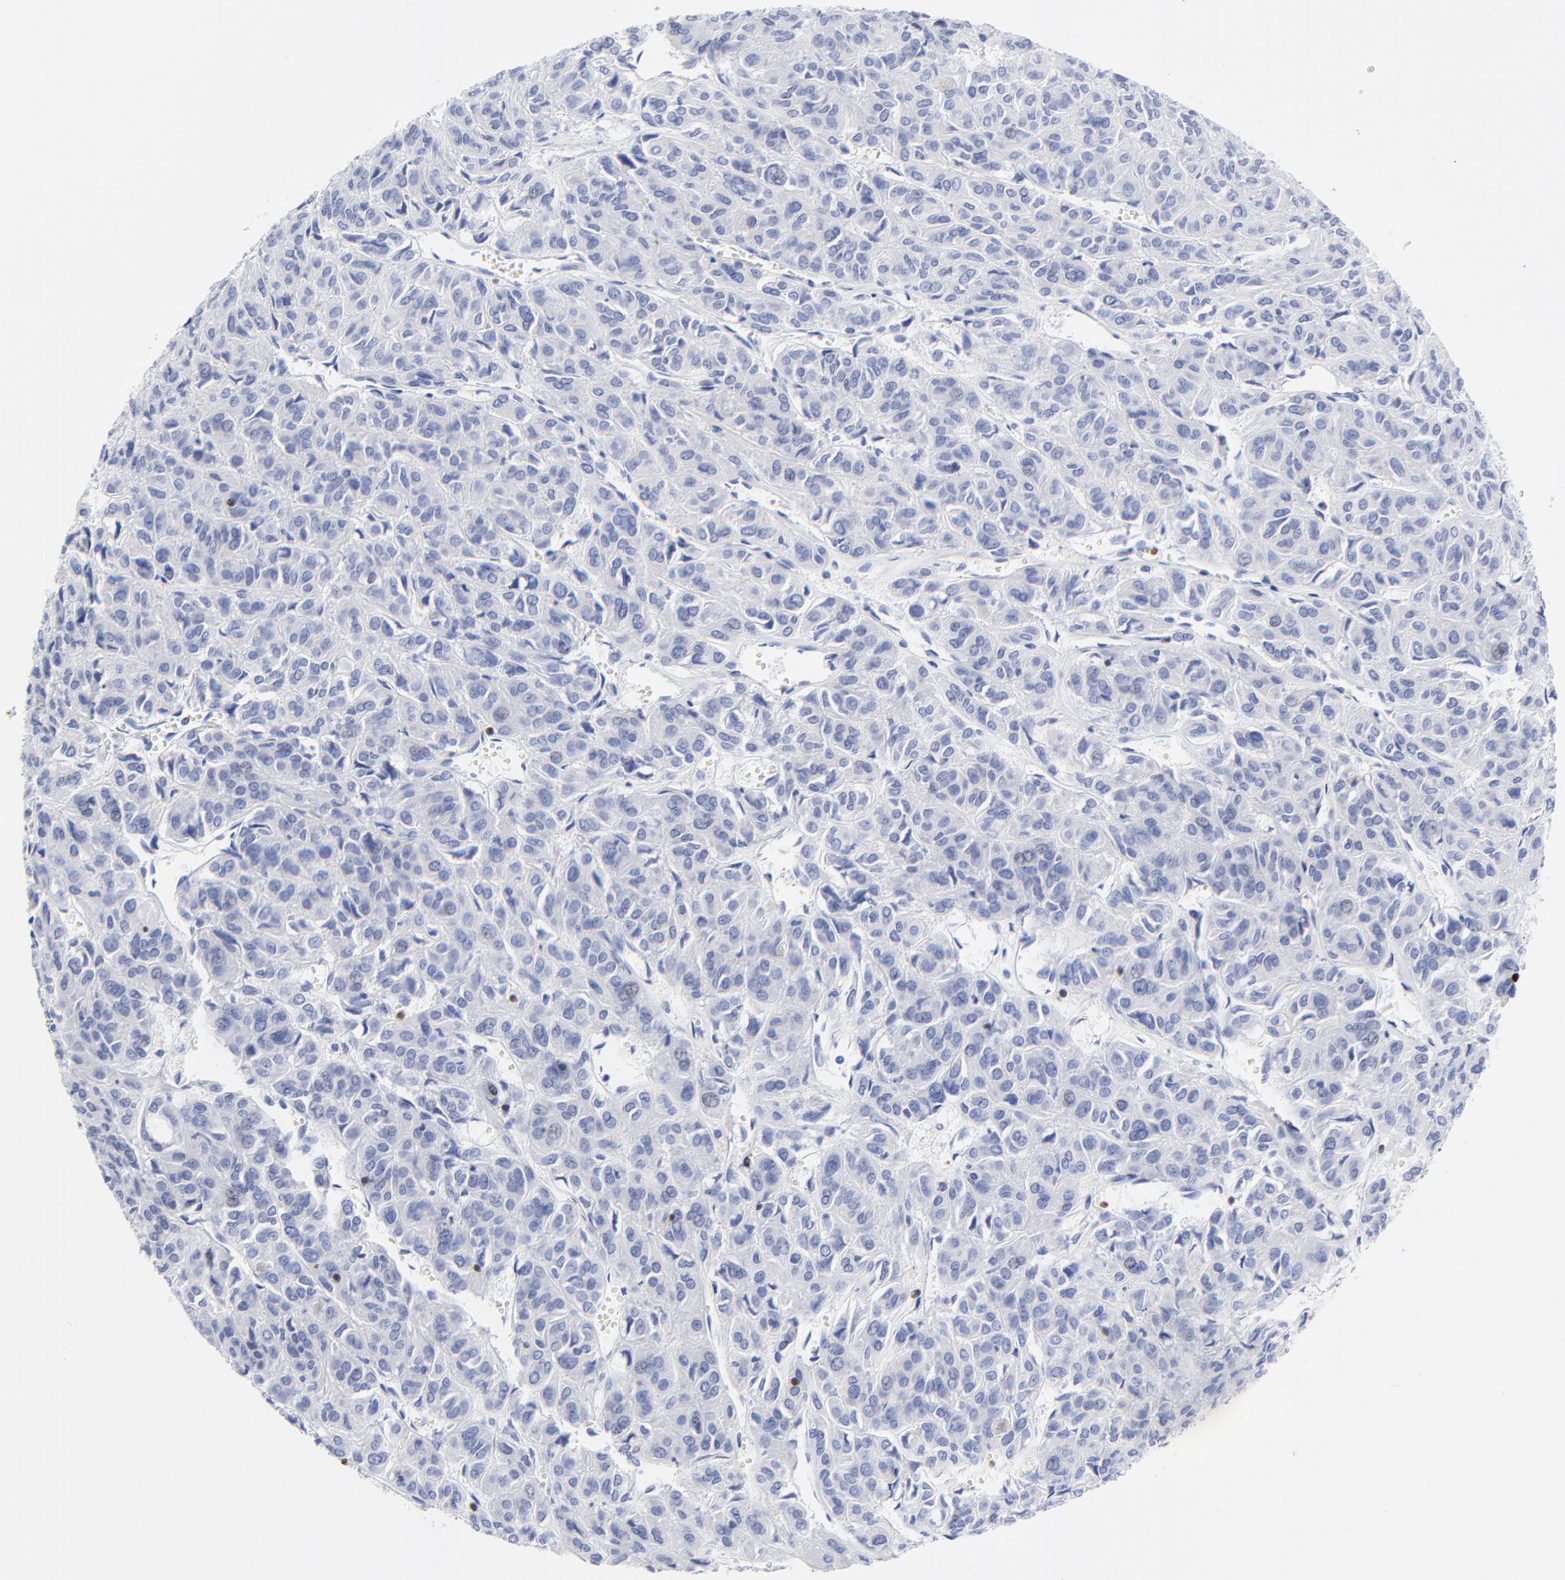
{"staining": {"intensity": "negative", "quantity": "none", "location": "none"}, "tissue": "thyroid cancer", "cell_type": "Tumor cells", "image_type": "cancer", "snomed": [{"axis": "morphology", "description": "Follicular adenoma carcinoma, NOS"}, {"axis": "topography", "description": "Thyroid gland"}], "caption": "IHC micrograph of thyroid cancer stained for a protein (brown), which demonstrates no expression in tumor cells.", "gene": "ZAP70", "patient": {"sex": "female", "age": 71}}